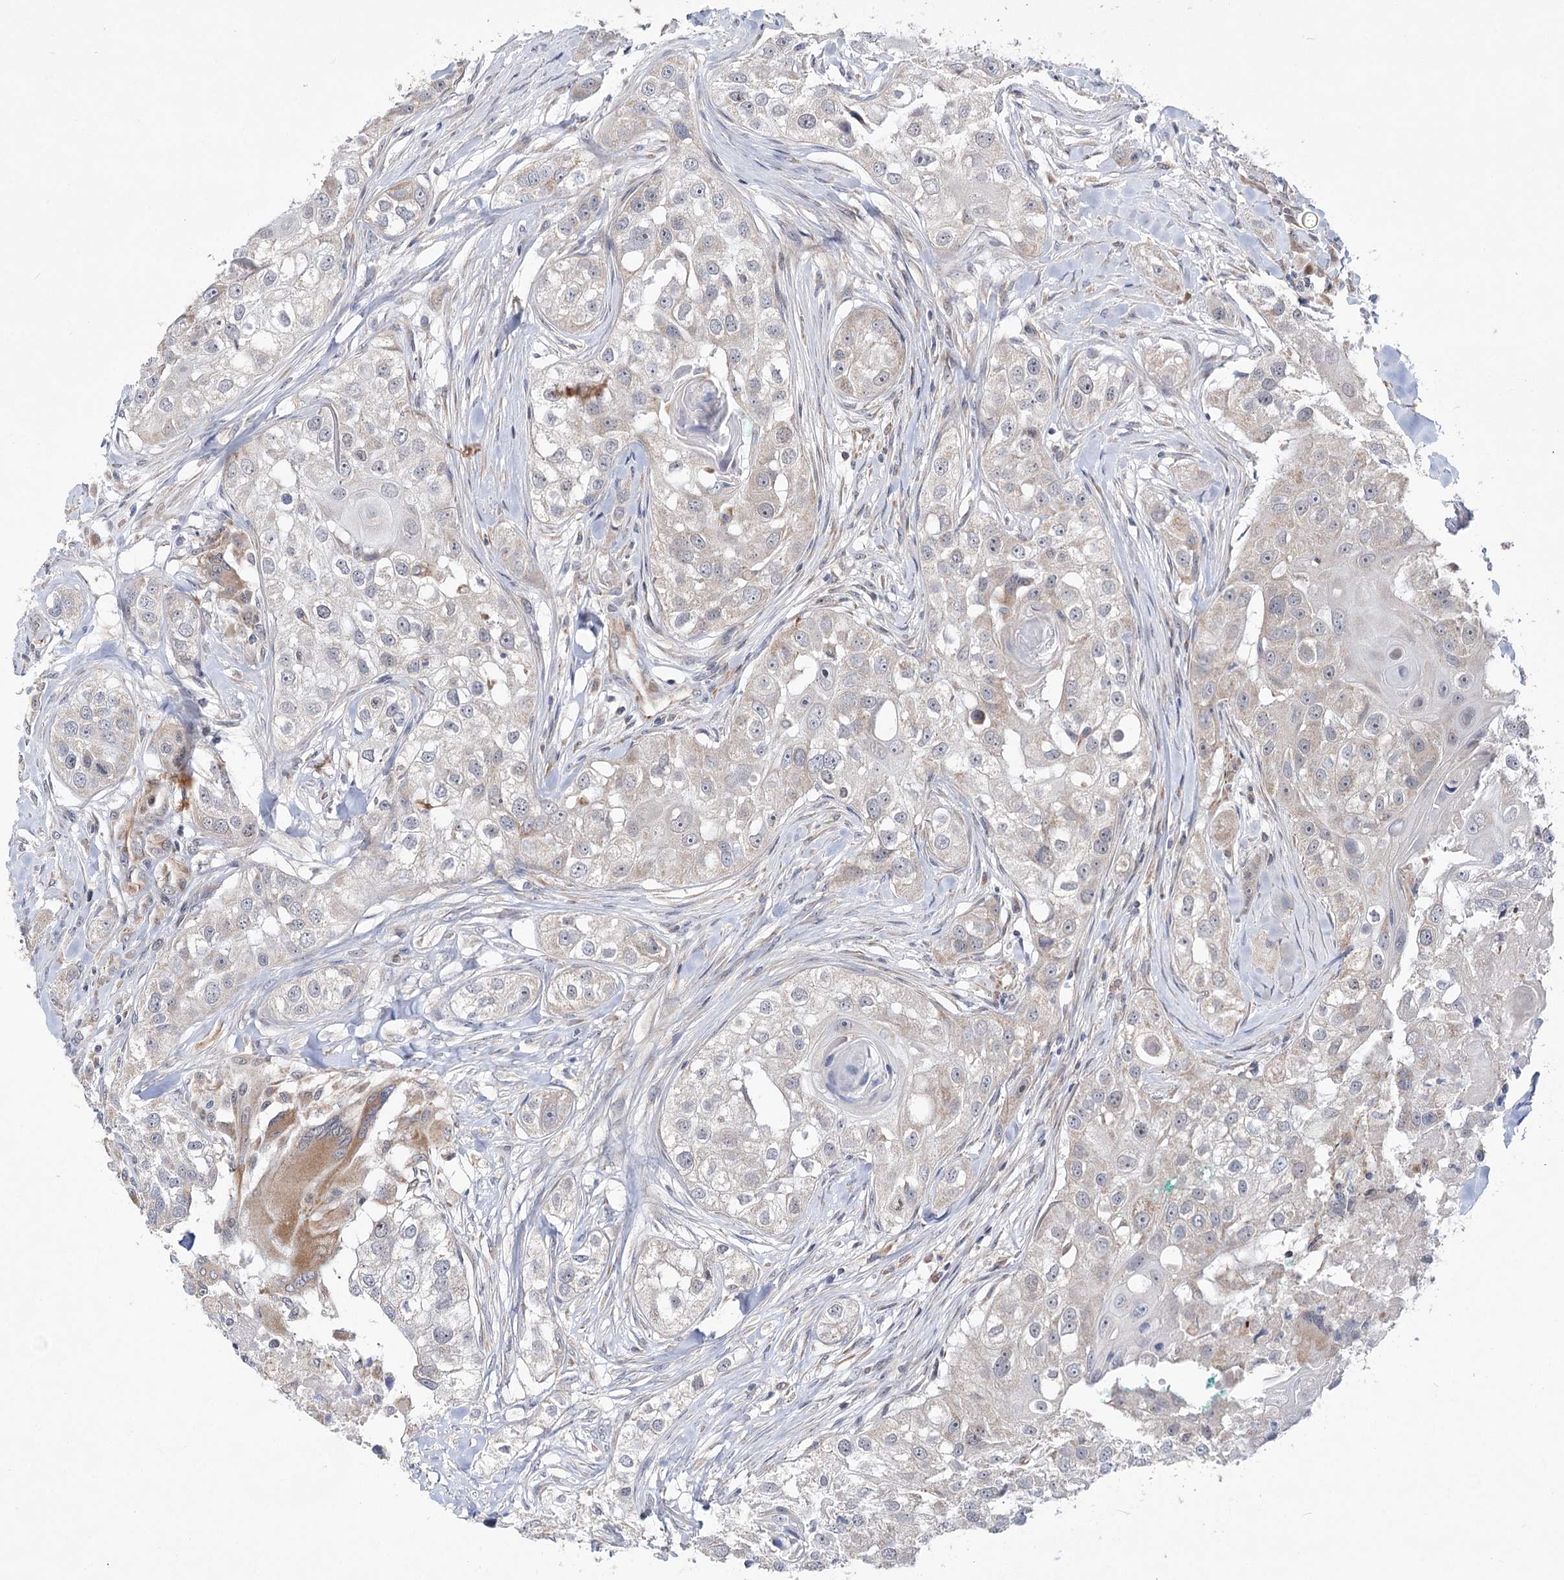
{"staining": {"intensity": "negative", "quantity": "none", "location": "none"}, "tissue": "head and neck cancer", "cell_type": "Tumor cells", "image_type": "cancer", "snomed": [{"axis": "morphology", "description": "Normal tissue, NOS"}, {"axis": "morphology", "description": "Squamous cell carcinoma, NOS"}, {"axis": "topography", "description": "Skeletal muscle"}, {"axis": "topography", "description": "Head-Neck"}], "caption": "Image shows no protein positivity in tumor cells of head and neck cancer tissue. (DAB immunohistochemistry visualized using brightfield microscopy, high magnification).", "gene": "ECHDC3", "patient": {"sex": "male", "age": 51}}